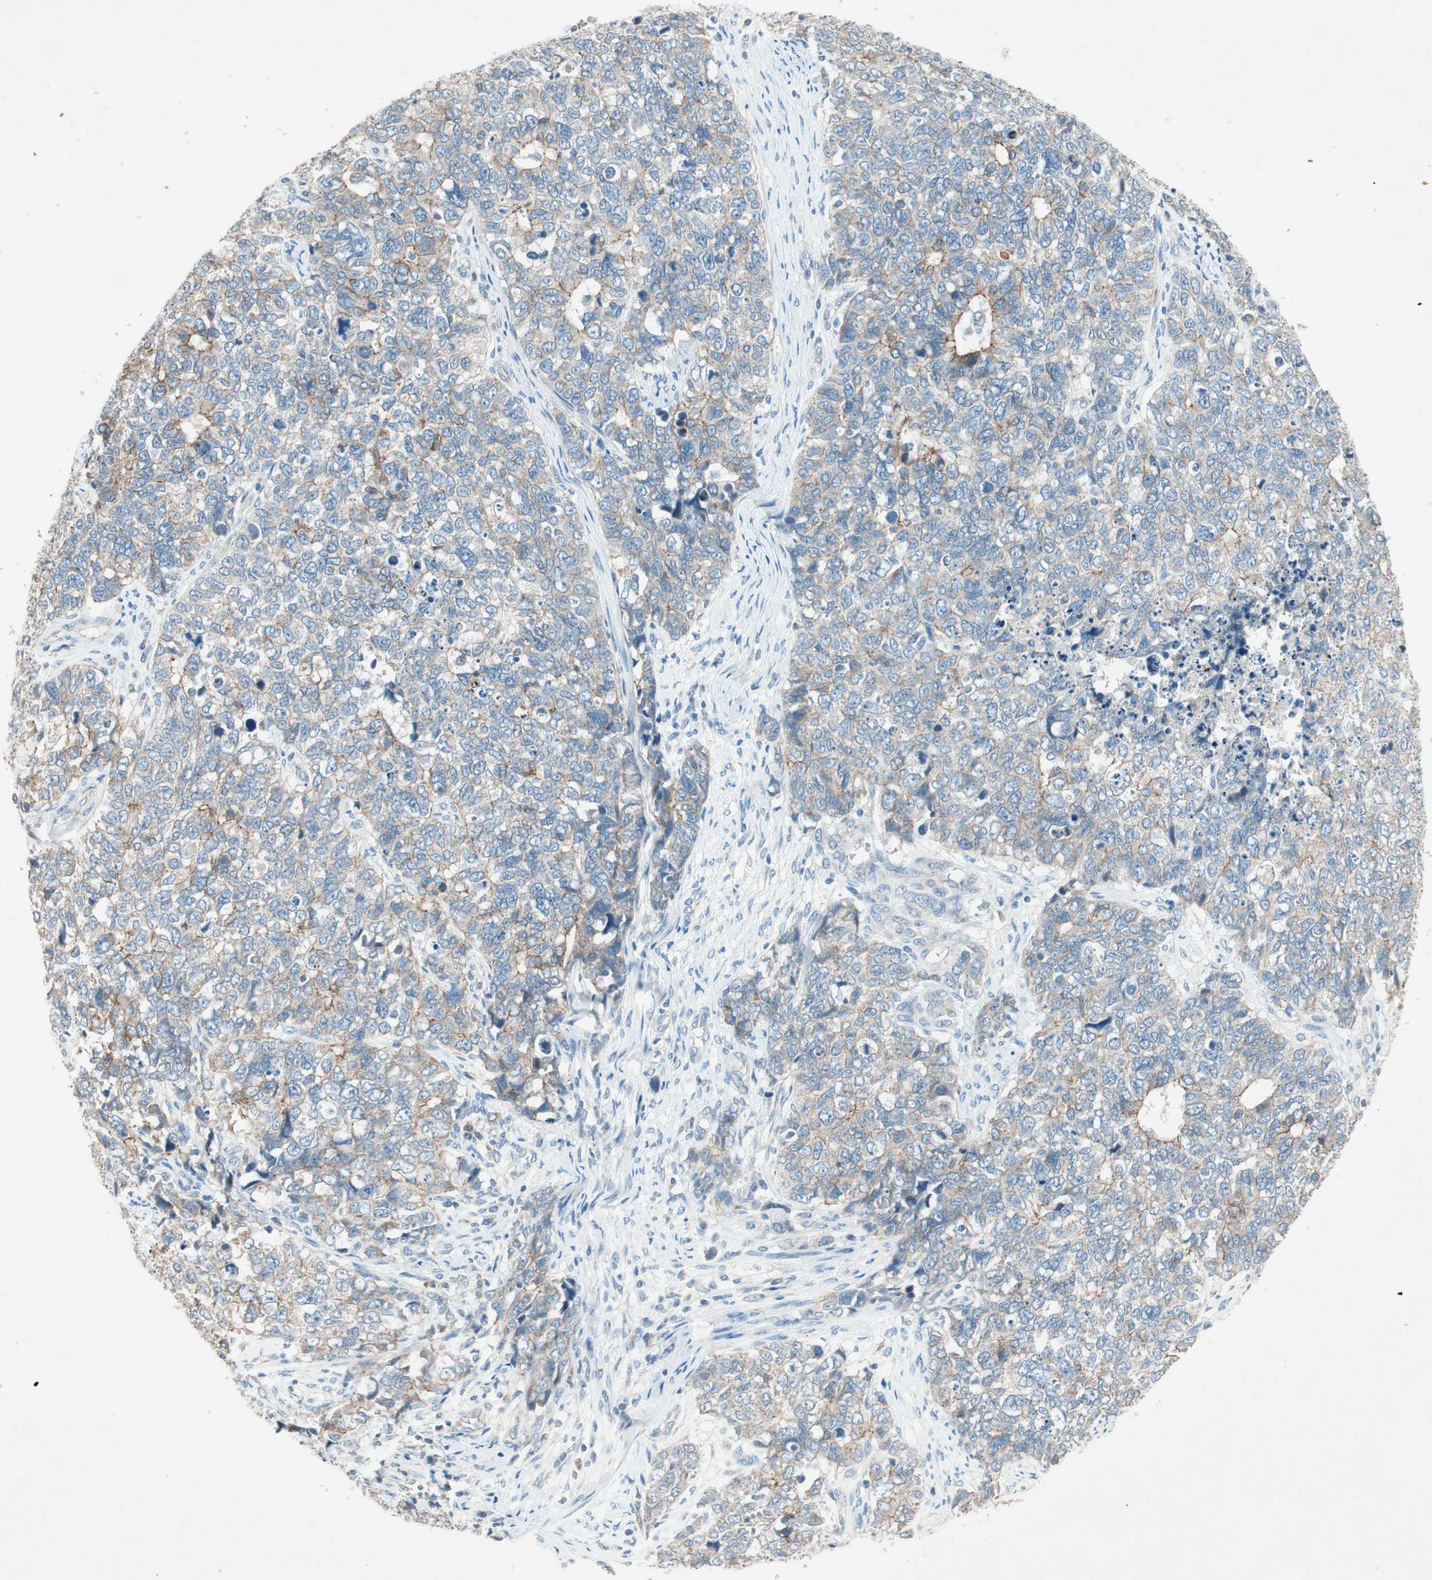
{"staining": {"intensity": "weak", "quantity": "25%-75%", "location": "cytoplasmic/membranous"}, "tissue": "cervical cancer", "cell_type": "Tumor cells", "image_type": "cancer", "snomed": [{"axis": "morphology", "description": "Squamous cell carcinoma, NOS"}, {"axis": "topography", "description": "Cervix"}], "caption": "A high-resolution image shows immunohistochemistry staining of cervical cancer (squamous cell carcinoma), which exhibits weak cytoplasmic/membranous positivity in approximately 25%-75% of tumor cells.", "gene": "NKAIN1", "patient": {"sex": "female", "age": 63}}